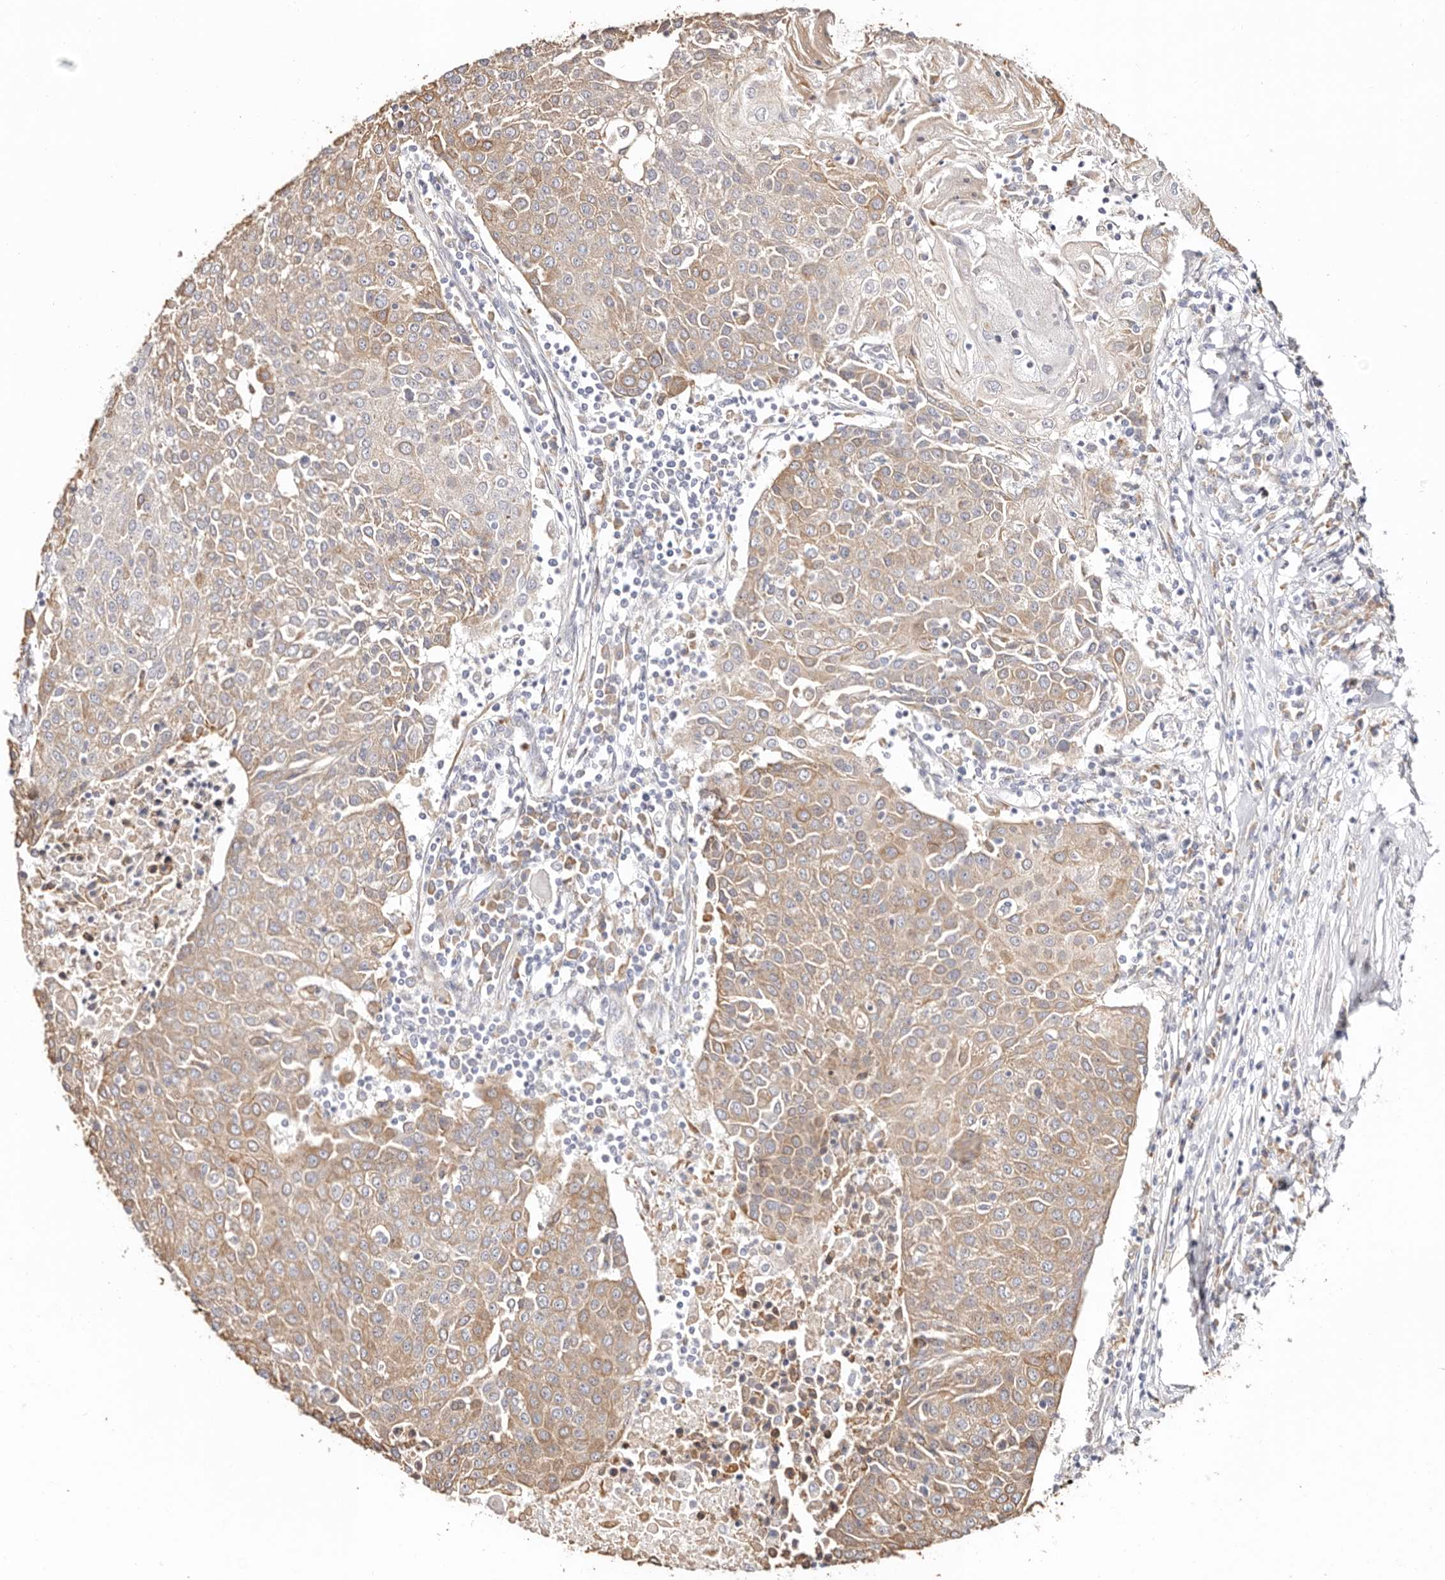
{"staining": {"intensity": "weak", "quantity": ">75%", "location": "cytoplasmic/membranous"}, "tissue": "urothelial cancer", "cell_type": "Tumor cells", "image_type": "cancer", "snomed": [{"axis": "morphology", "description": "Urothelial carcinoma, High grade"}, {"axis": "topography", "description": "Urinary bladder"}], "caption": "The immunohistochemical stain shows weak cytoplasmic/membranous positivity in tumor cells of high-grade urothelial carcinoma tissue.", "gene": "BCL2L15", "patient": {"sex": "female", "age": 85}}